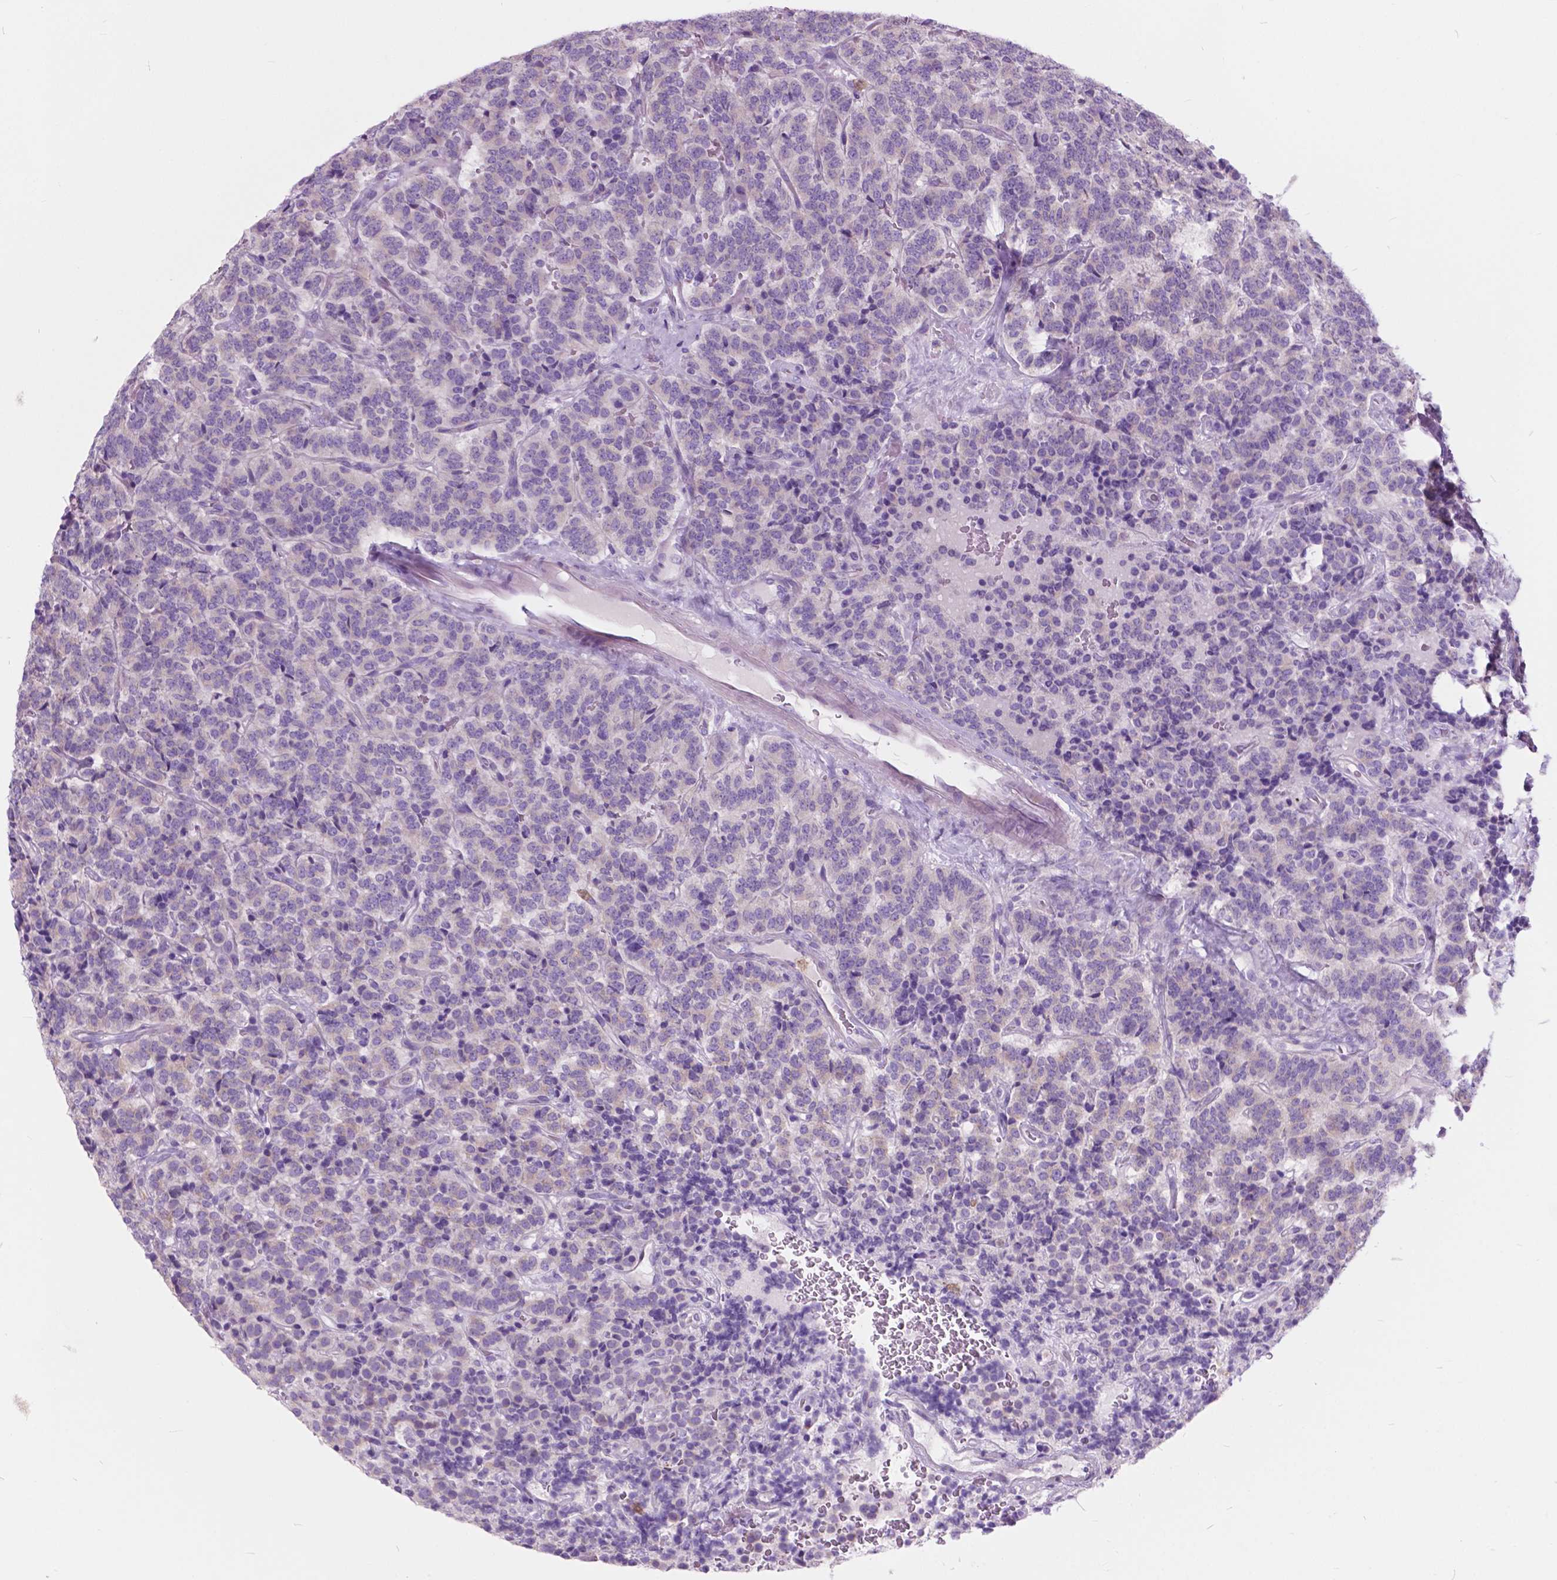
{"staining": {"intensity": "negative", "quantity": "none", "location": "none"}, "tissue": "carcinoid", "cell_type": "Tumor cells", "image_type": "cancer", "snomed": [{"axis": "morphology", "description": "Carcinoid, malignant, NOS"}, {"axis": "topography", "description": "Pancreas"}], "caption": "The image exhibits no staining of tumor cells in malignant carcinoid.", "gene": "PRR35", "patient": {"sex": "male", "age": 36}}